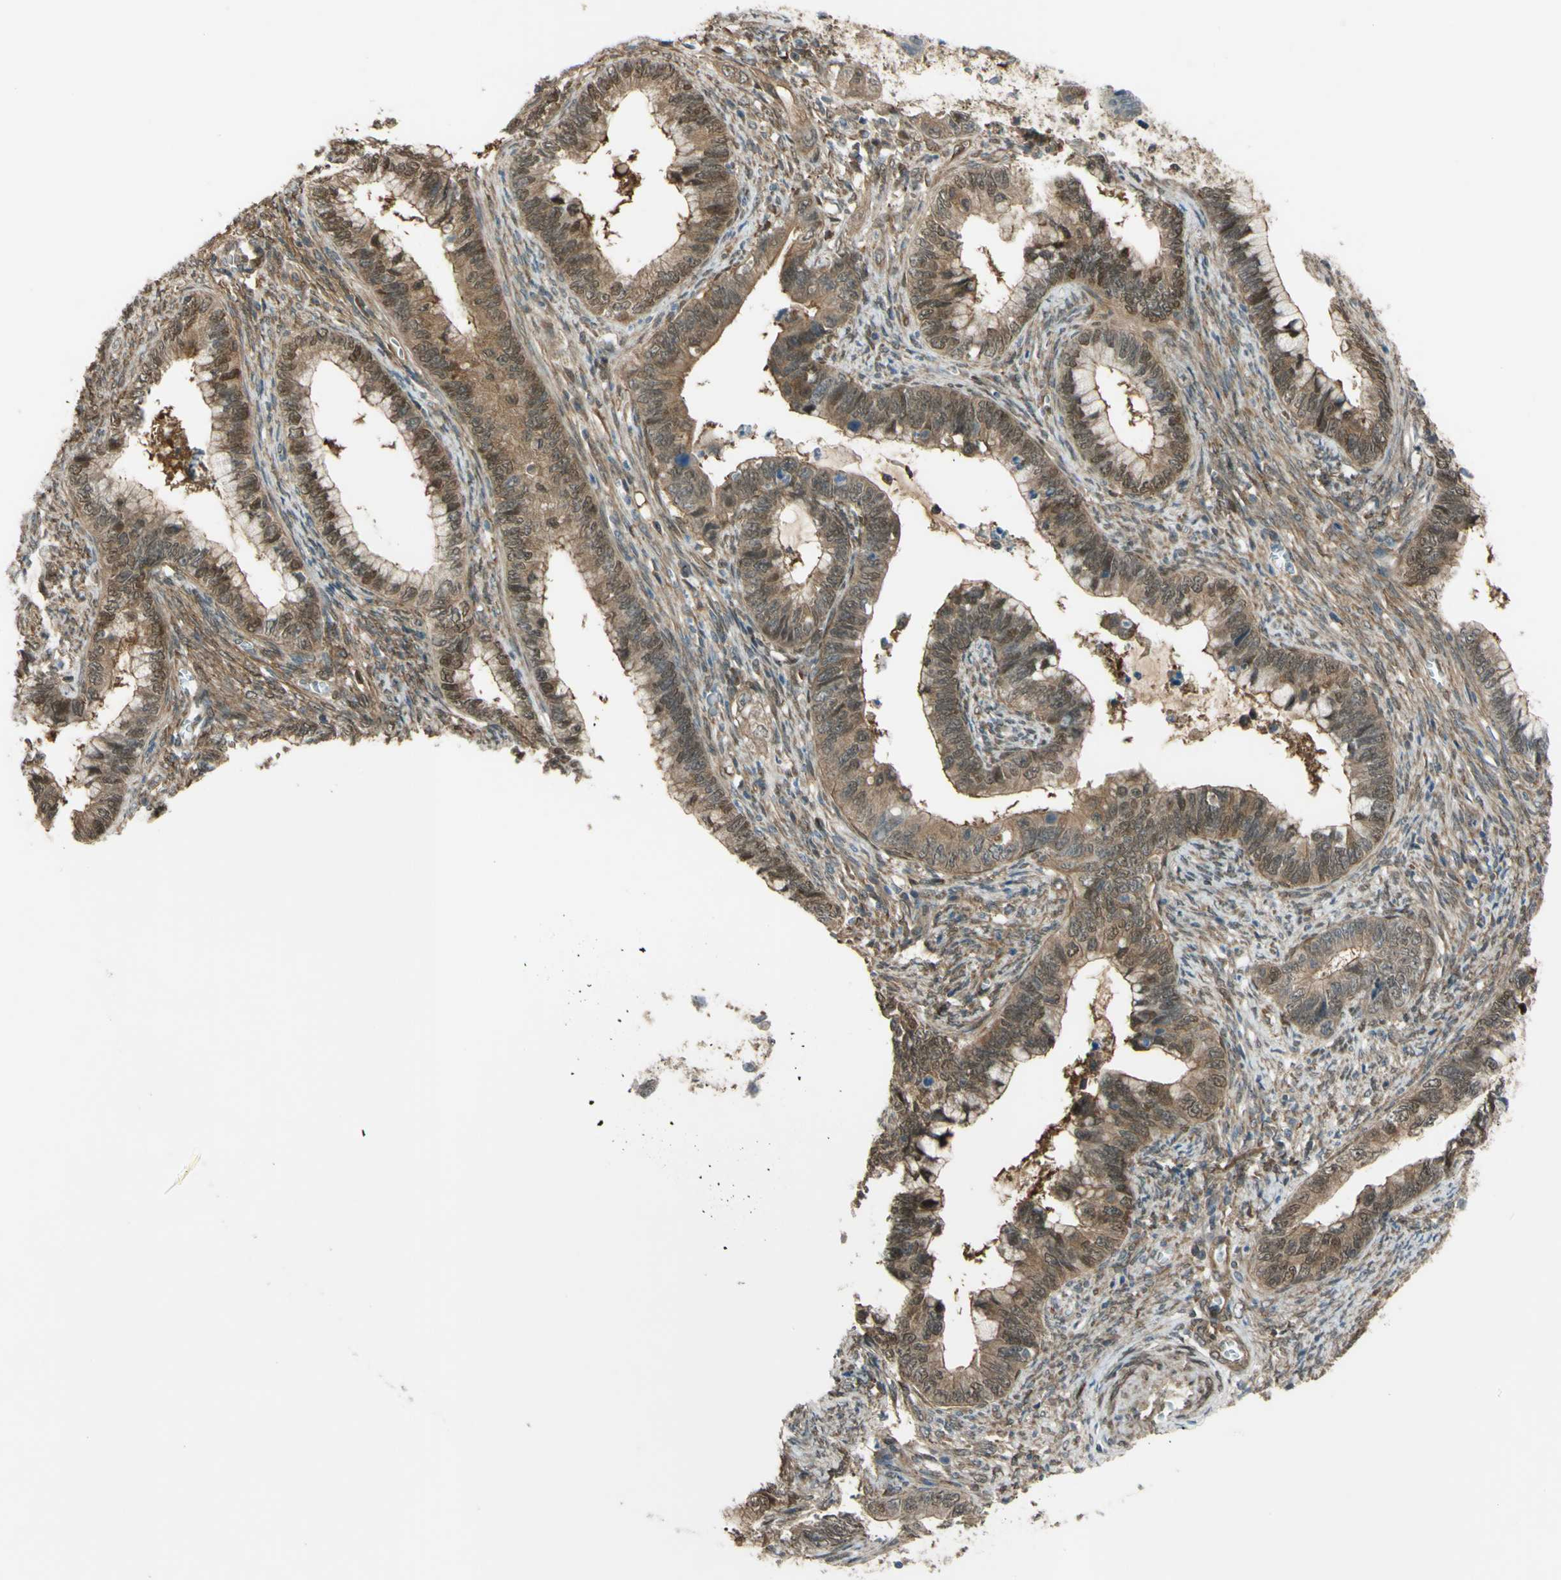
{"staining": {"intensity": "moderate", "quantity": ">75%", "location": "cytoplasmic/membranous"}, "tissue": "cervical cancer", "cell_type": "Tumor cells", "image_type": "cancer", "snomed": [{"axis": "morphology", "description": "Adenocarcinoma, NOS"}, {"axis": "topography", "description": "Cervix"}], "caption": "Adenocarcinoma (cervical) was stained to show a protein in brown. There is medium levels of moderate cytoplasmic/membranous positivity in approximately >75% of tumor cells. Using DAB (brown) and hematoxylin (blue) stains, captured at high magnification using brightfield microscopy.", "gene": "YWHAQ", "patient": {"sex": "female", "age": 44}}